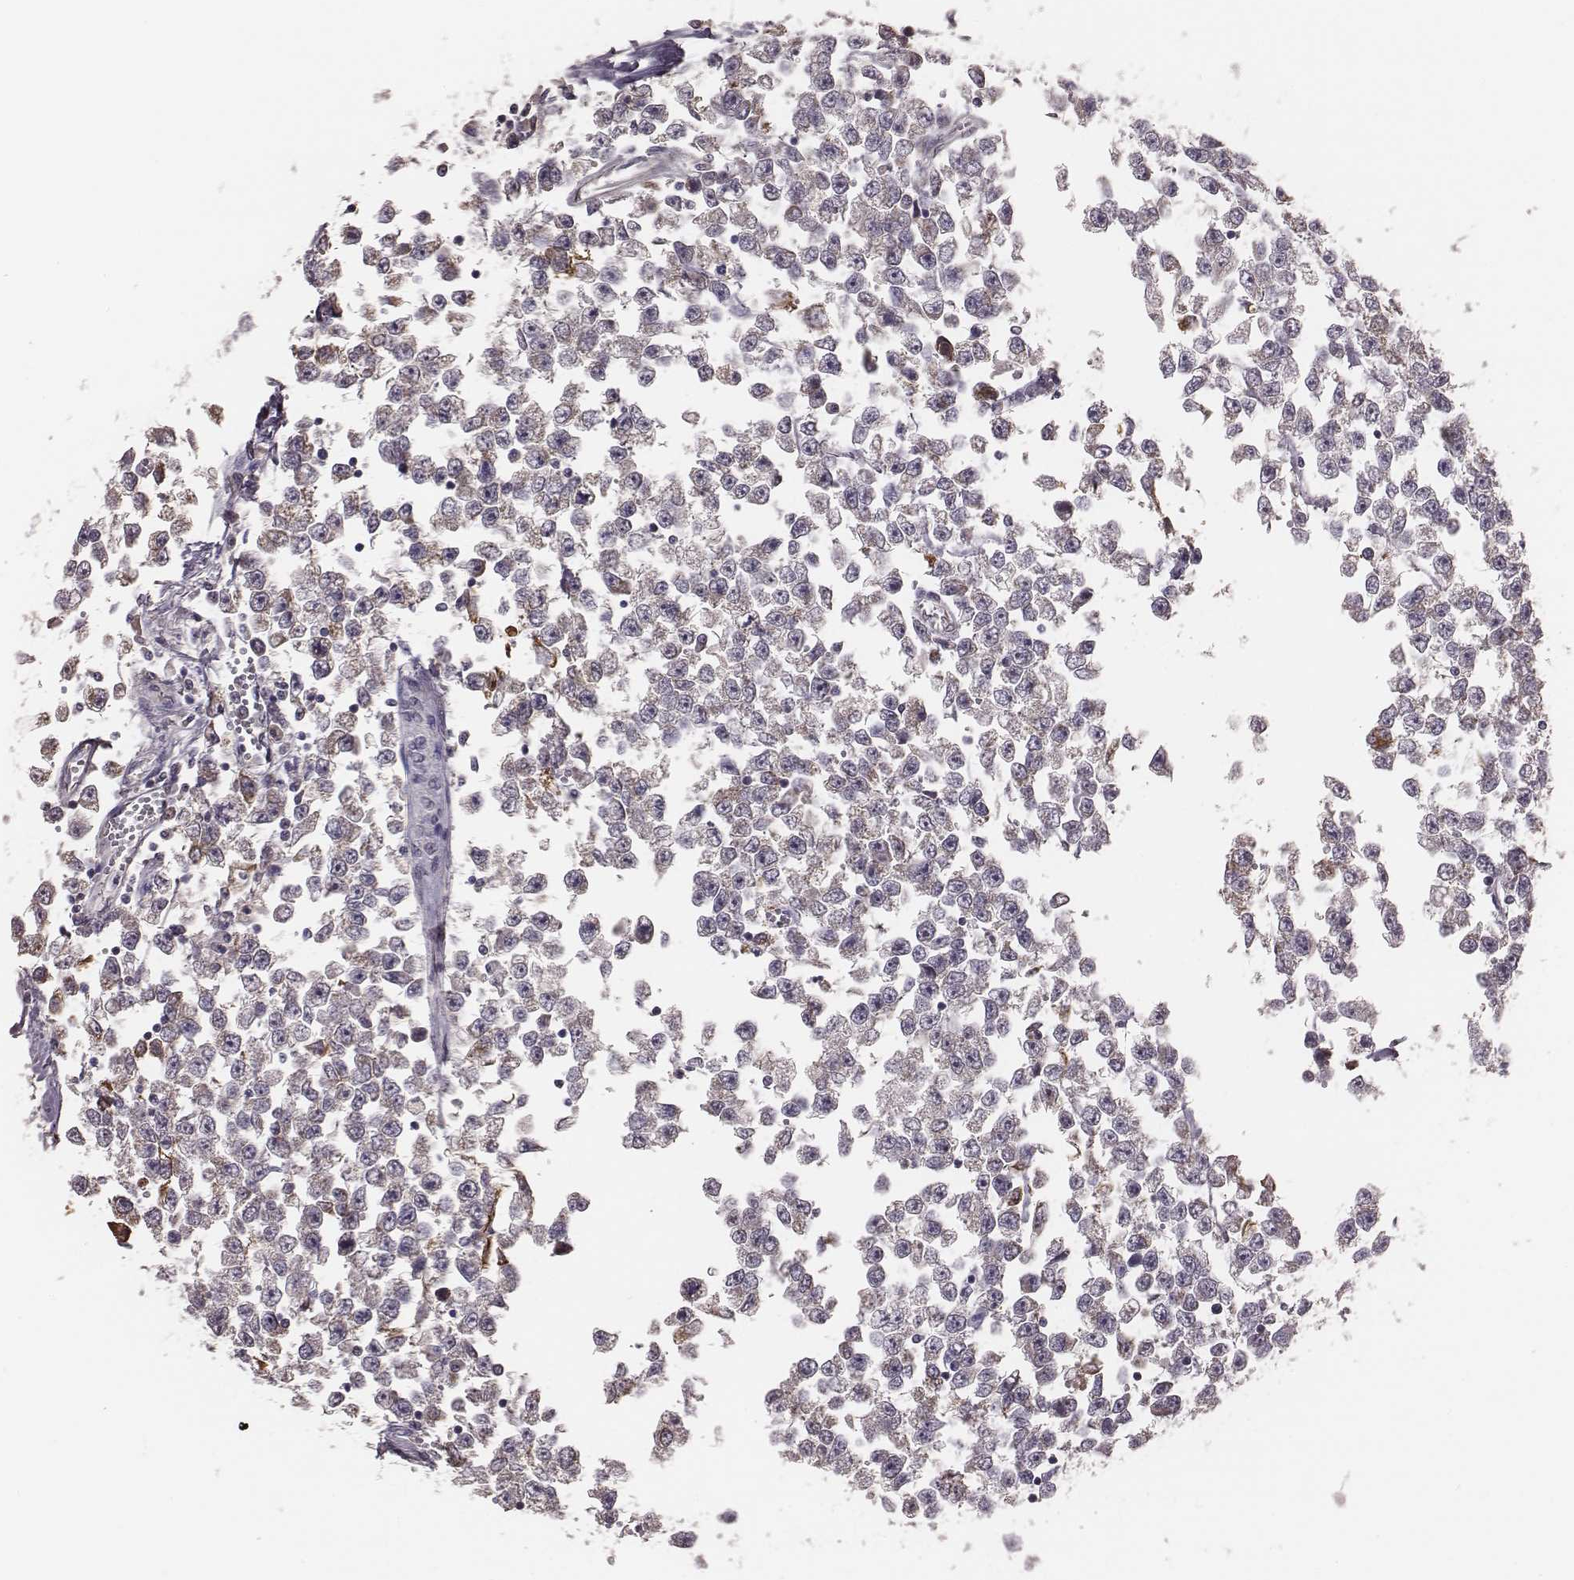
{"staining": {"intensity": "weak", "quantity": "25%-75%", "location": "cytoplasmic/membranous"}, "tissue": "testis cancer", "cell_type": "Tumor cells", "image_type": "cancer", "snomed": [{"axis": "morphology", "description": "Seminoma, NOS"}, {"axis": "topography", "description": "Testis"}], "caption": "Testis cancer tissue displays weak cytoplasmic/membranous expression in approximately 25%-75% of tumor cells", "gene": "HAVCR1", "patient": {"sex": "male", "age": 34}}